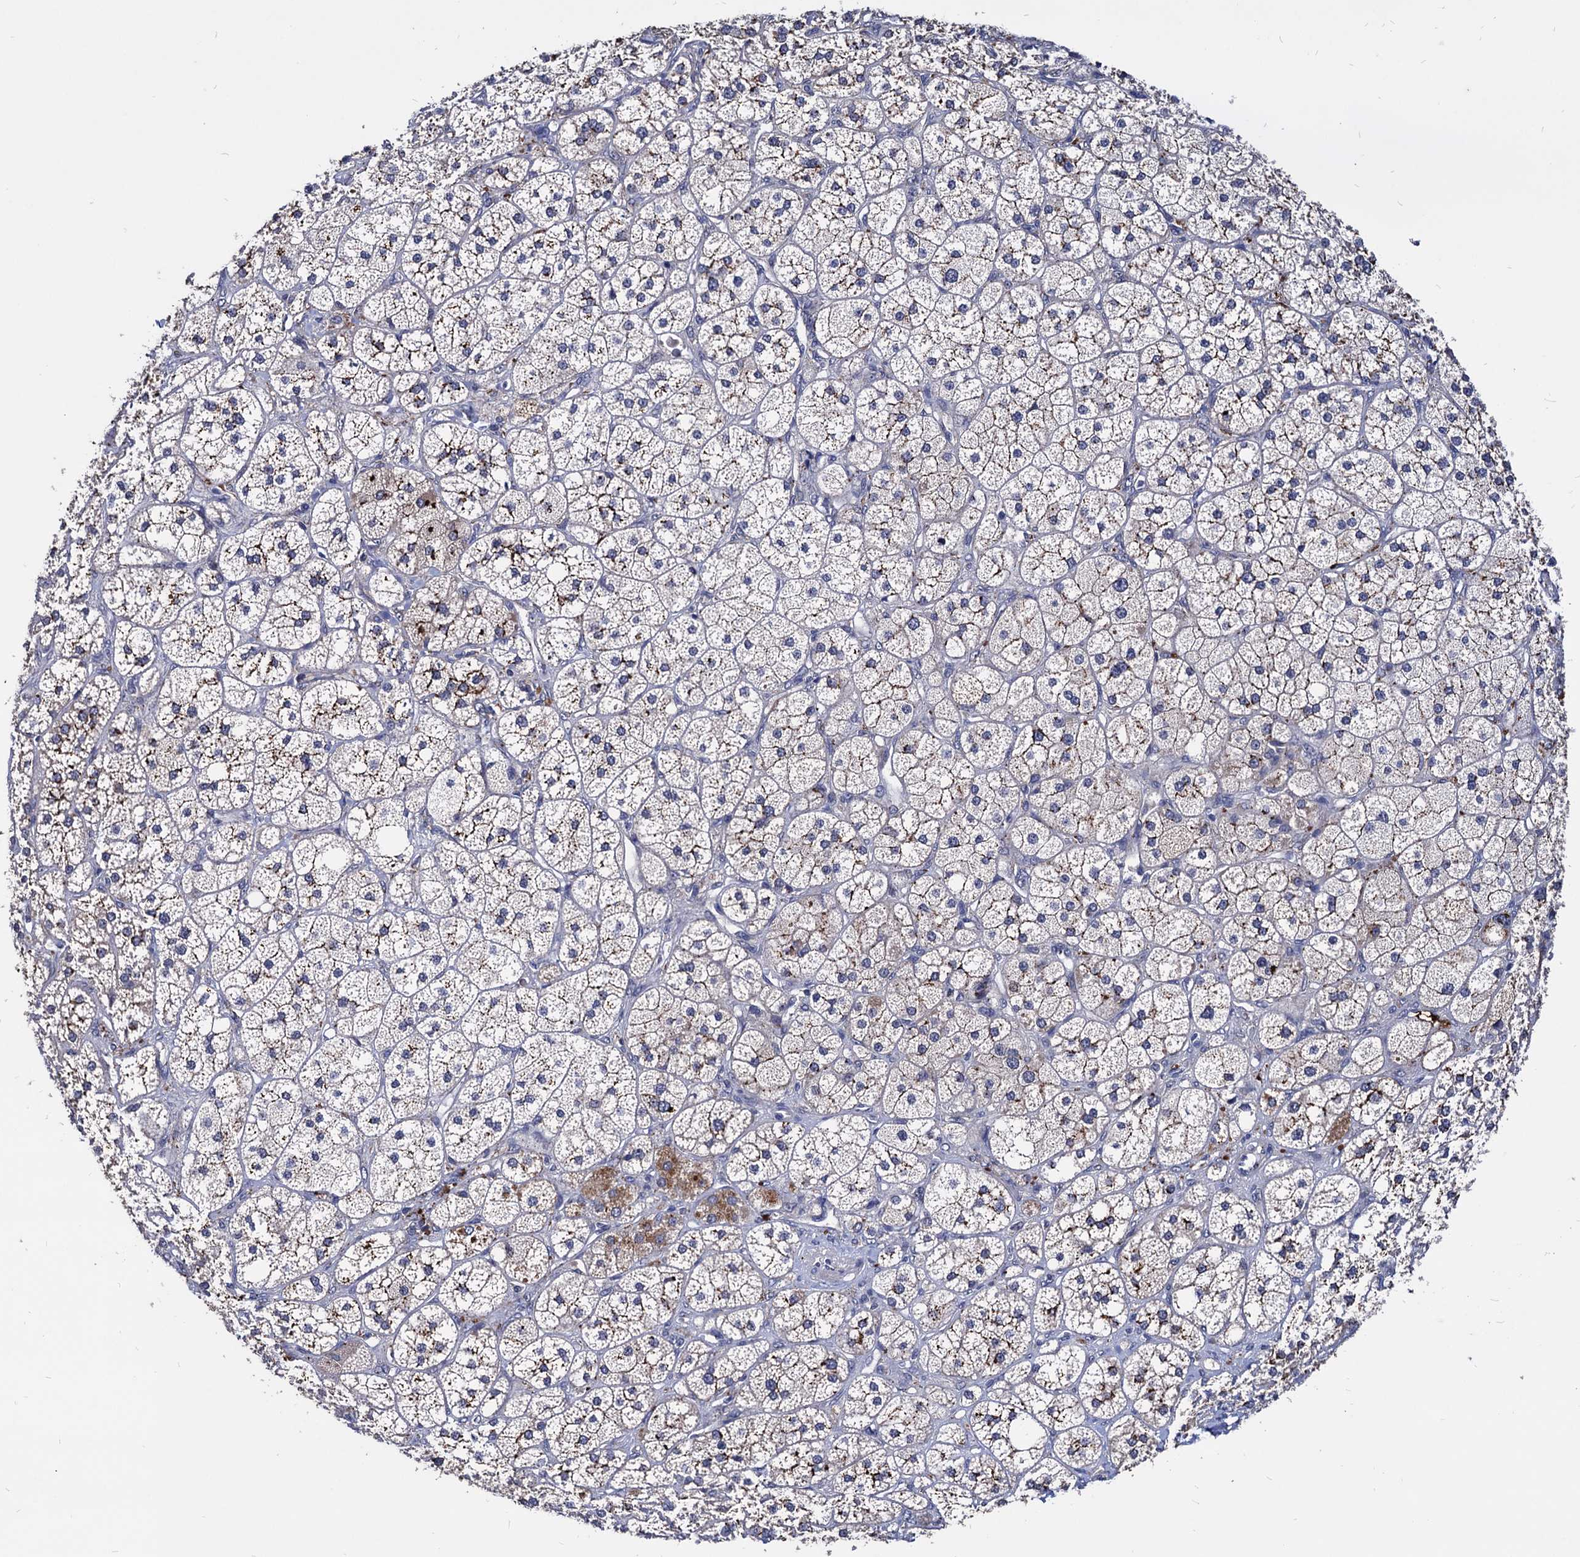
{"staining": {"intensity": "strong", "quantity": "25%-75%", "location": "cytoplasmic/membranous"}, "tissue": "adrenal gland", "cell_type": "Glandular cells", "image_type": "normal", "snomed": [{"axis": "morphology", "description": "Normal tissue, NOS"}, {"axis": "topography", "description": "Adrenal gland"}], "caption": "Adrenal gland was stained to show a protein in brown. There is high levels of strong cytoplasmic/membranous expression in approximately 25%-75% of glandular cells. (DAB (3,3'-diaminobenzidine) = brown stain, brightfield microscopy at high magnification).", "gene": "ESD", "patient": {"sex": "male", "age": 61}}